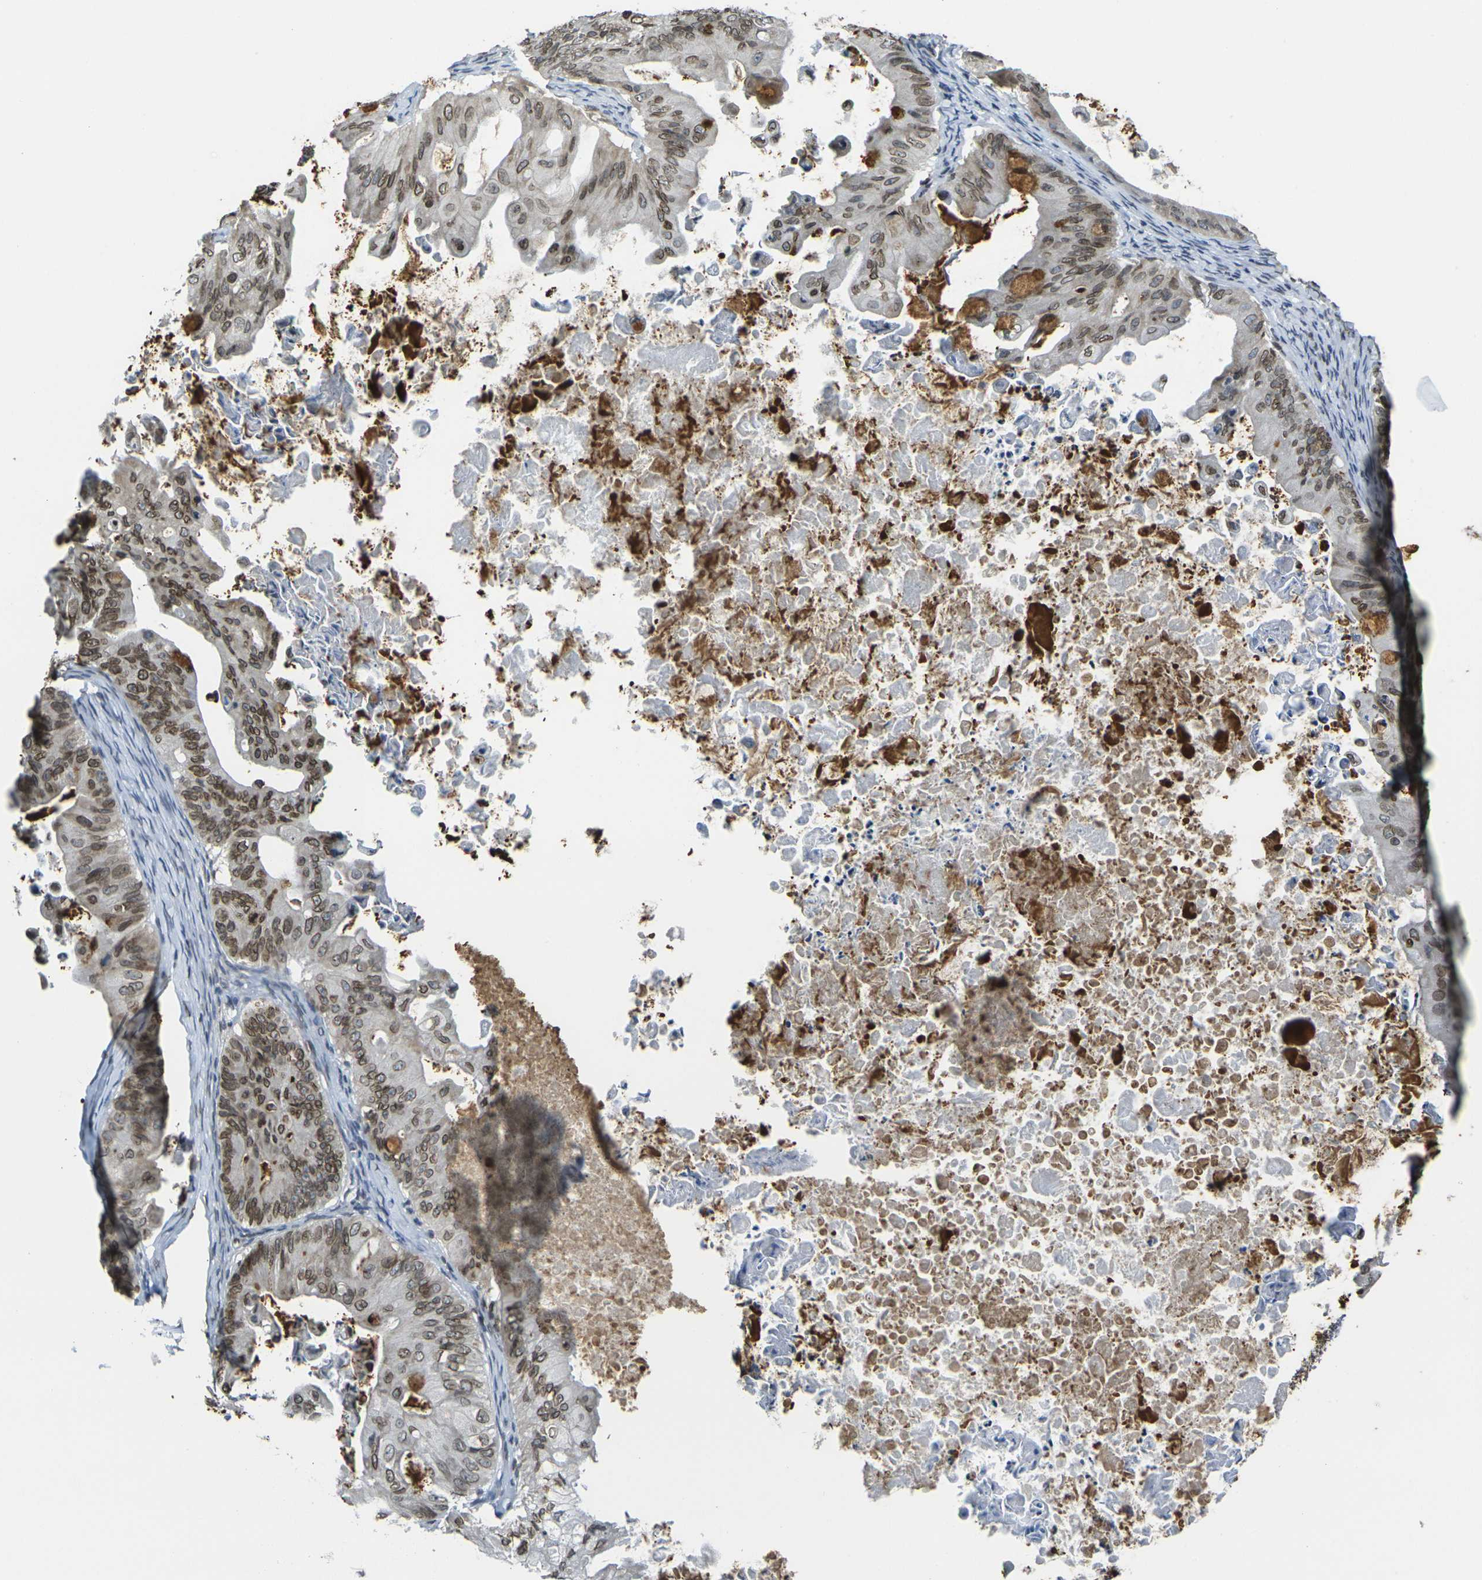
{"staining": {"intensity": "moderate", "quantity": ">75%", "location": "cytoplasmic/membranous,nuclear"}, "tissue": "ovarian cancer", "cell_type": "Tumor cells", "image_type": "cancer", "snomed": [{"axis": "morphology", "description": "Cystadenocarcinoma, mucinous, NOS"}, {"axis": "topography", "description": "Ovary"}], "caption": "A brown stain shows moderate cytoplasmic/membranous and nuclear staining of a protein in ovarian cancer tumor cells.", "gene": "BRDT", "patient": {"sex": "female", "age": 37}}